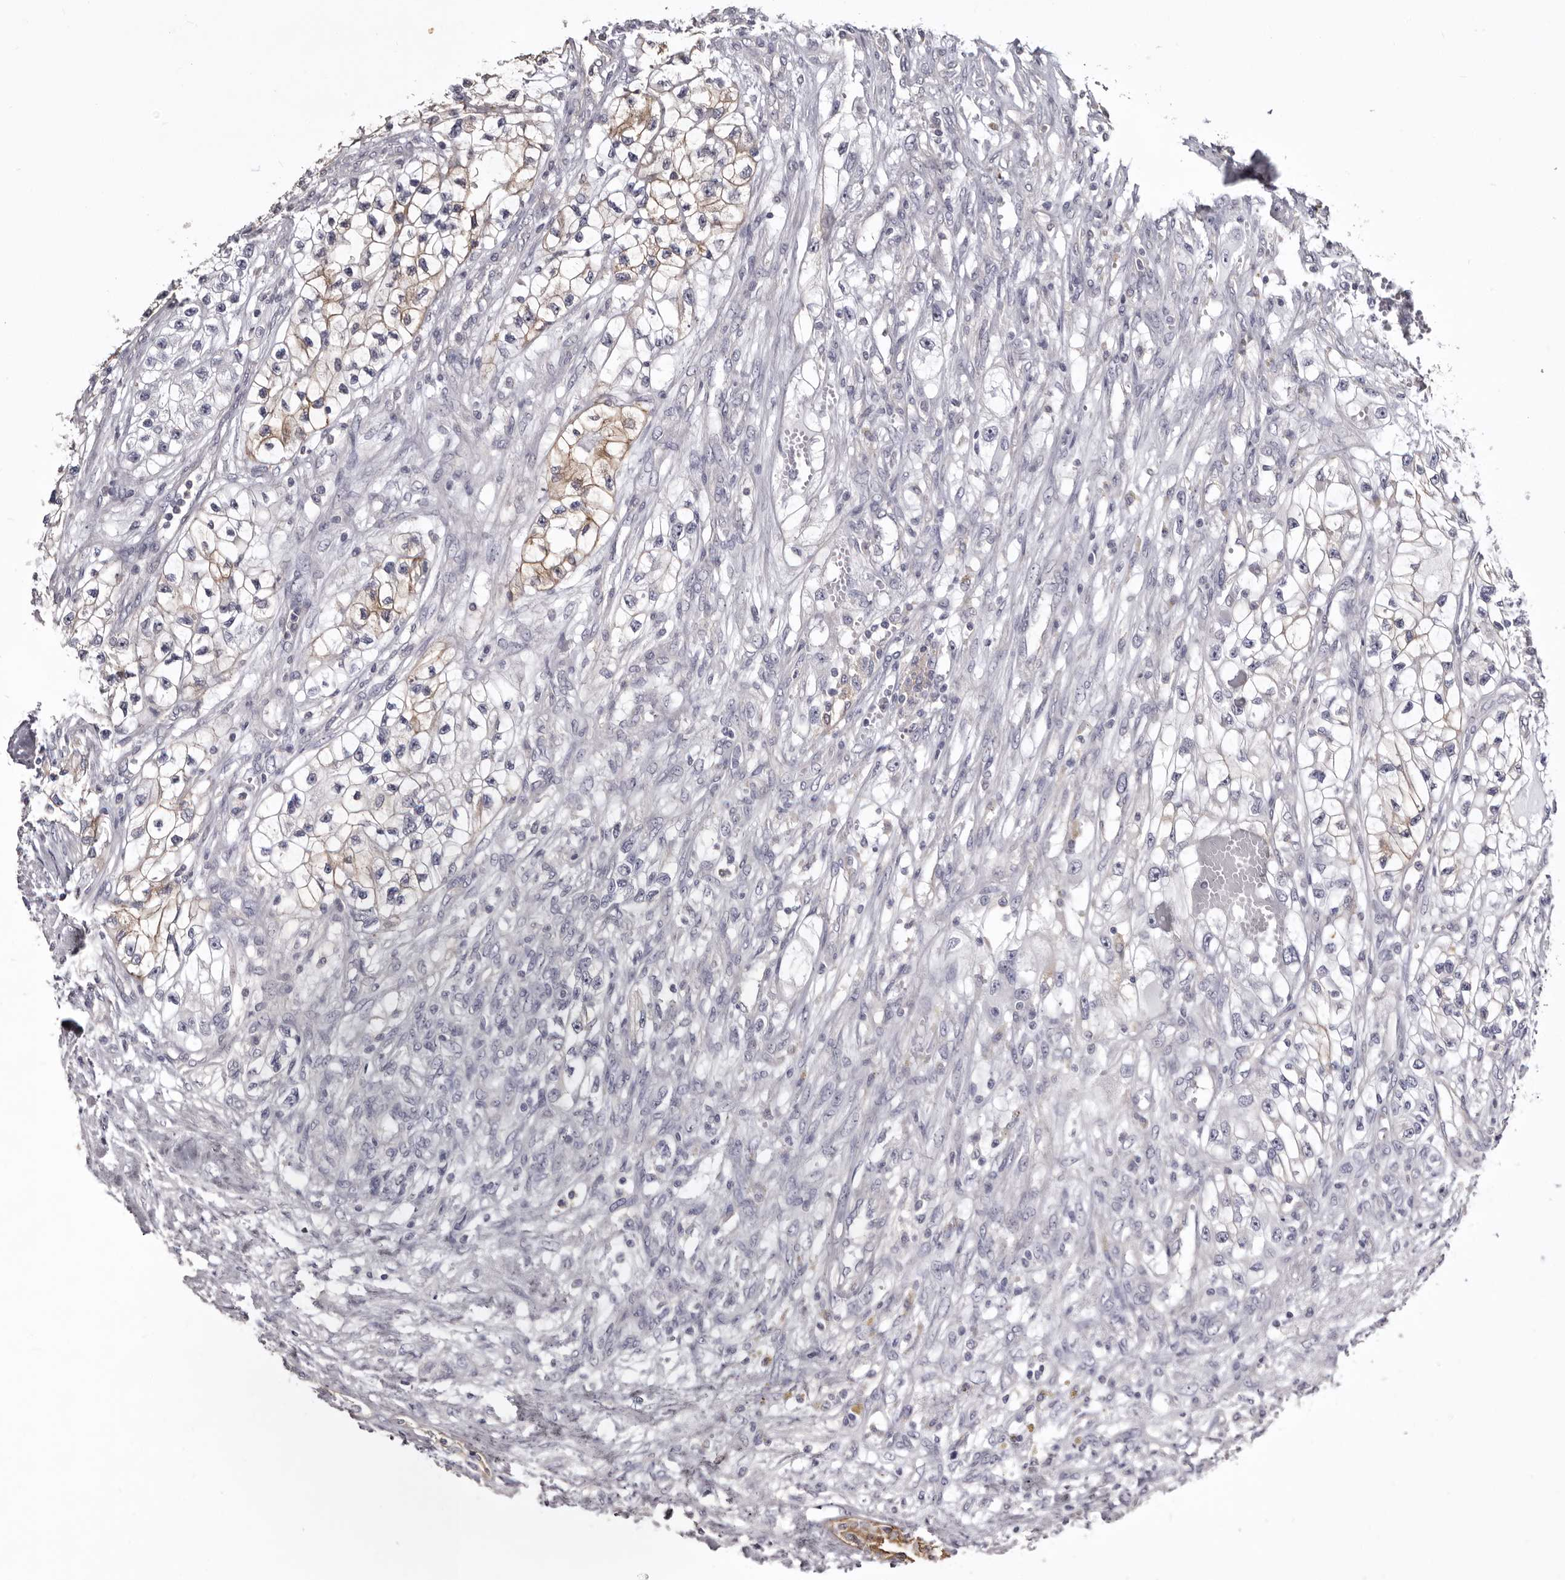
{"staining": {"intensity": "weak", "quantity": "25%-75%", "location": "cytoplasmic/membranous"}, "tissue": "renal cancer", "cell_type": "Tumor cells", "image_type": "cancer", "snomed": [{"axis": "morphology", "description": "Adenocarcinoma, NOS"}, {"axis": "topography", "description": "Kidney"}], "caption": "An IHC micrograph of neoplastic tissue is shown. Protein staining in brown shows weak cytoplasmic/membranous positivity in renal cancer (adenocarcinoma) within tumor cells. (brown staining indicates protein expression, while blue staining denotes nuclei).", "gene": "LAD1", "patient": {"sex": "female", "age": 57}}